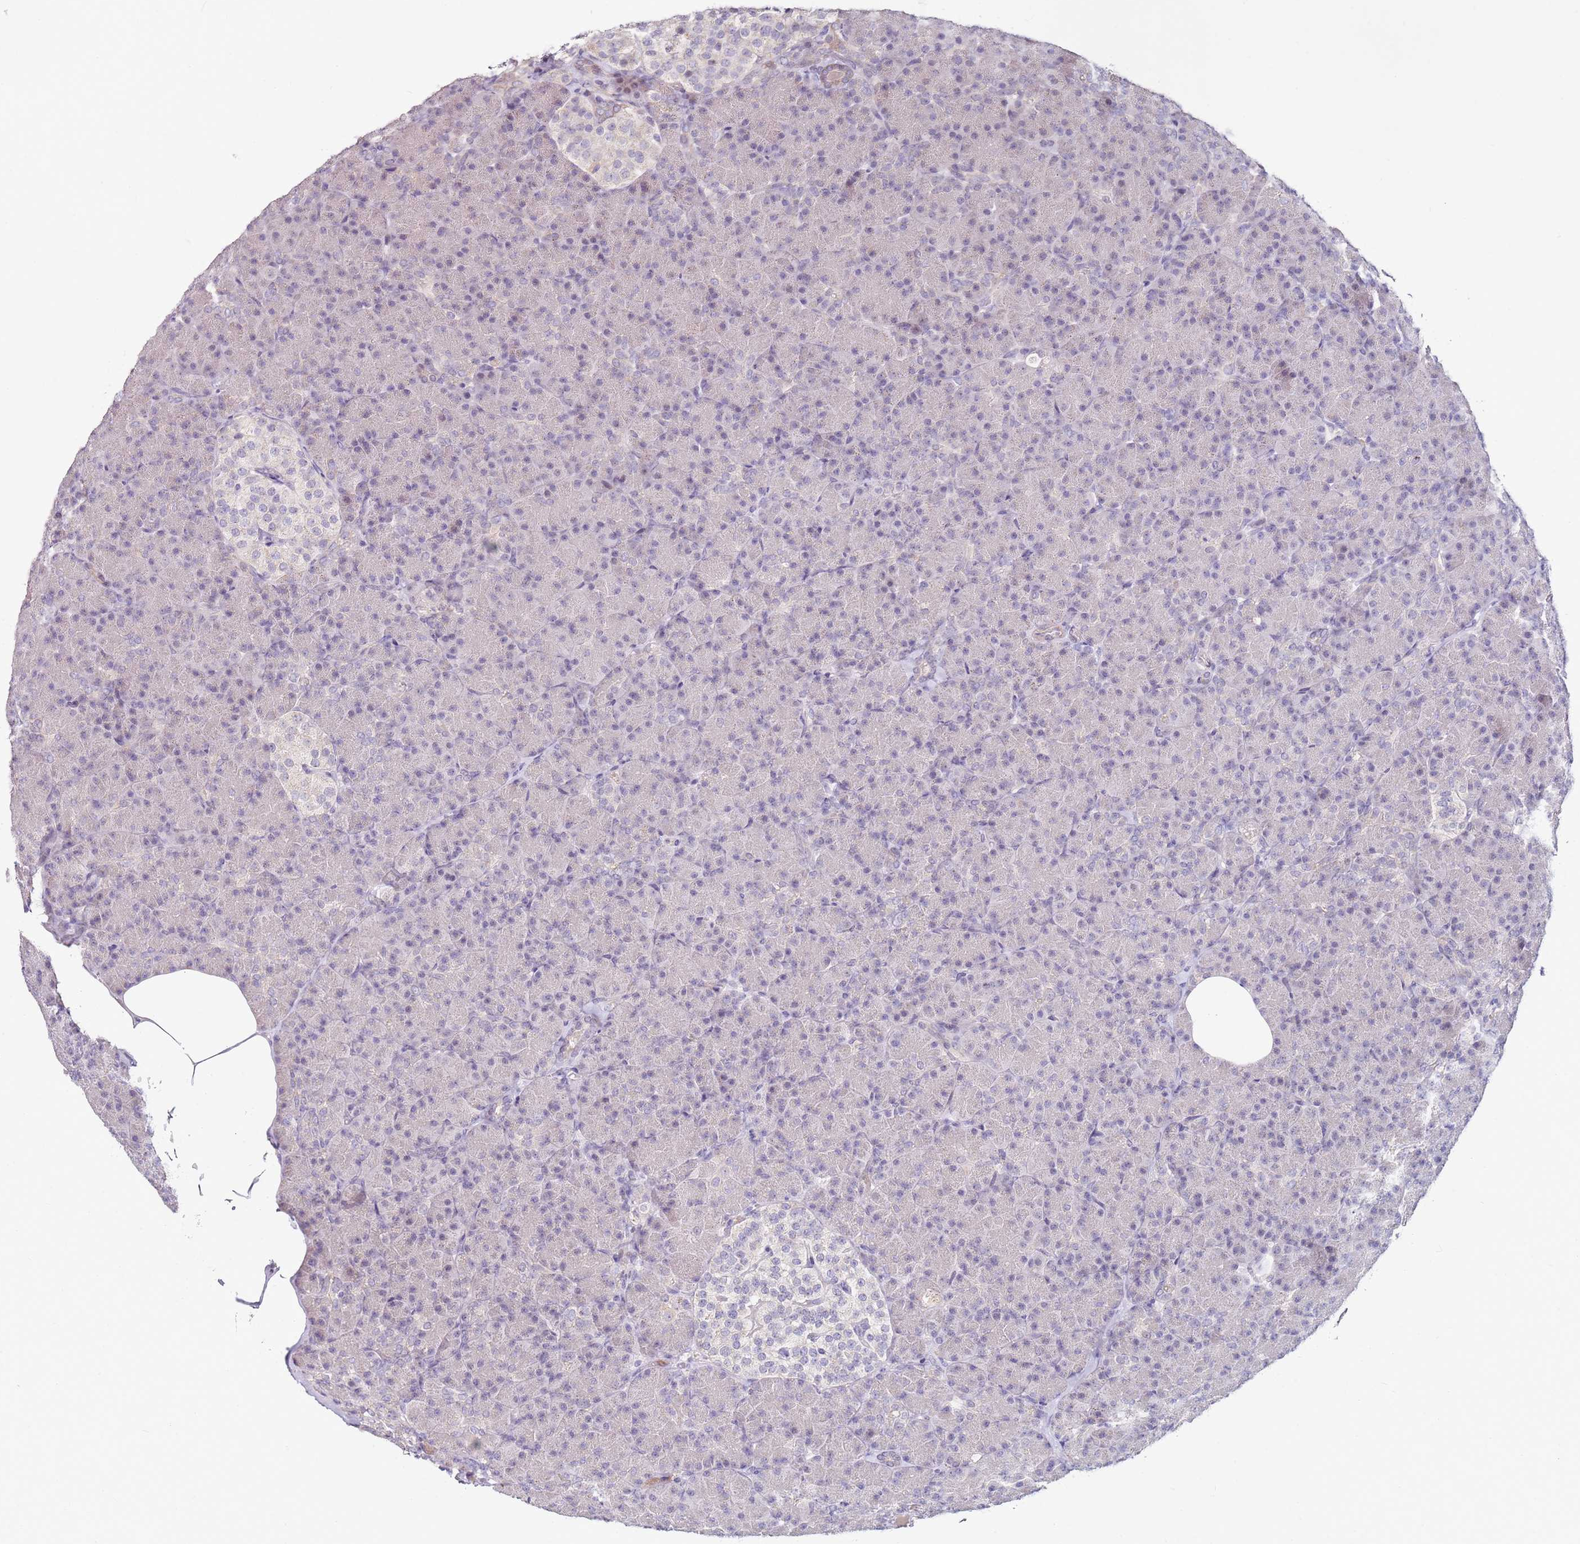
{"staining": {"intensity": "moderate", "quantity": "<25%", "location": "cytoplasmic/membranous"}, "tissue": "pancreas", "cell_type": "Exocrine glandular cells", "image_type": "normal", "snomed": [{"axis": "morphology", "description": "Normal tissue, NOS"}, {"axis": "topography", "description": "Pancreas"}], "caption": "Protein expression analysis of unremarkable pancreas reveals moderate cytoplasmic/membranous expression in about <25% of exocrine glandular cells.", "gene": "RARS2", "patient": {"sex": "female", "age": 43}}